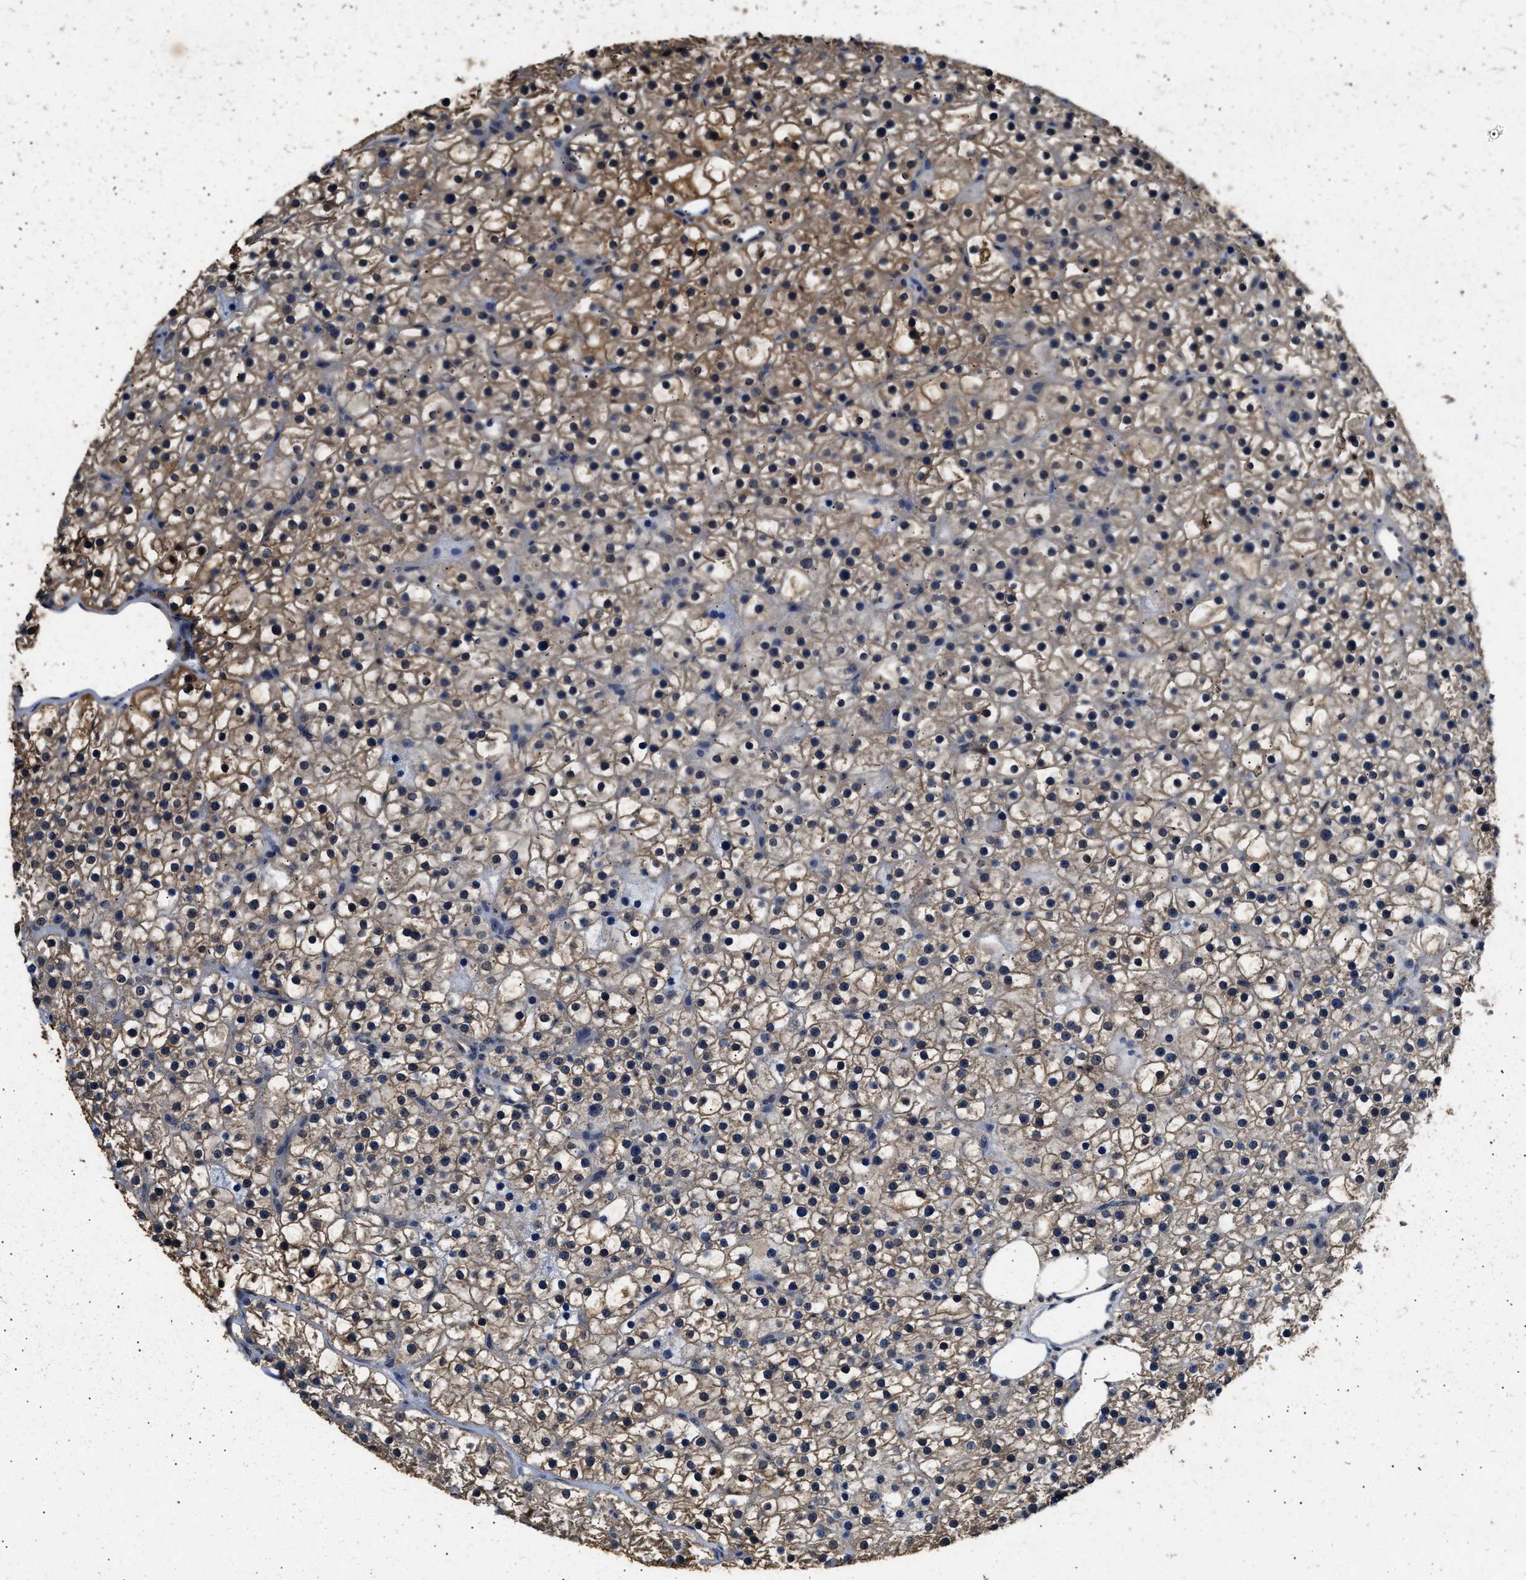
{"staining": {"intensity": "moderate", "quantity": ">75%", "location": "cytoplasmic/membranous"}, "tissue": "parathyroid gland", "cell_type": "Glandular cells", "image_type": "normal", "snomed": [{"axis": "morphology", "description": "Normal tissue, NOS"}, {"axis": "morphology", "description": "Adenoma, NOS"}, {"axis": "topography", "description": "Parathyroid gland"}], "caption": "High-power microscopy captured an immunohistochemistry (IHC) photomicrograph of unremarkable parathyroid gland, revealing moderate cytoplasmic/membranous staining in about >75% of glandular cells.", "gene": "ACAT2", "patient": {"sex": "female", "age": 70}}